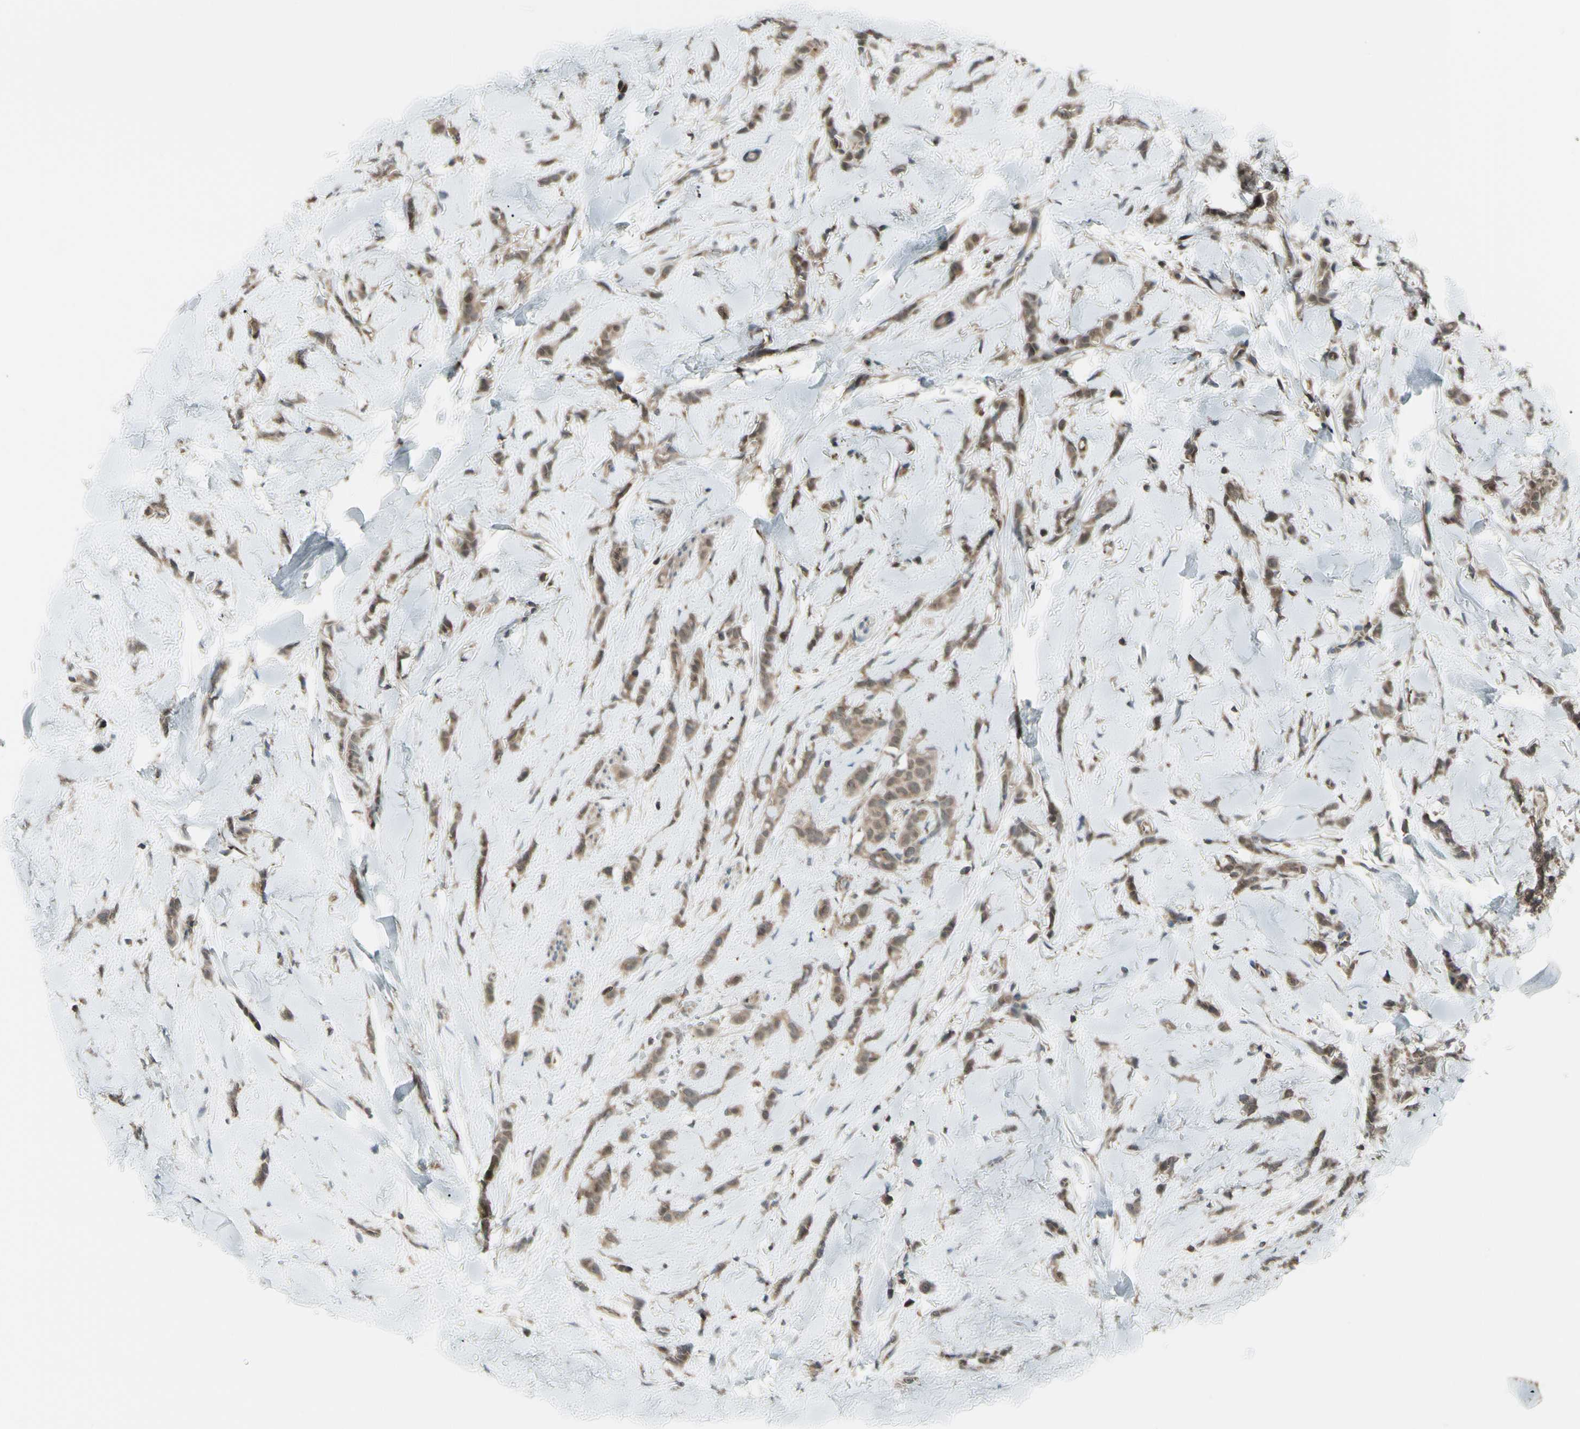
{"staining": {"intensity": "moderate", "quantity": "25%-75%", "location": "cytoplasmic/membranous,nuclear"}, "tissue": "breast cancer", "cell_type": "Tumor cells", "image_type": "cancer", "snomed": [{"axis": "morphology", "description": "Lobular carcinoma"}, {"axis": "topography", "description": "Skin"}, {"axis": "topography", "description": "Breast"}], "caption": "This is an image of IHC staining of breast lobular carcinoma, which shows moderate positivity in the cytoplasmic/membranous and nuclear of tumor cells.", "gene": "FLII", "patient": {"sex": "female", "age": 46}}